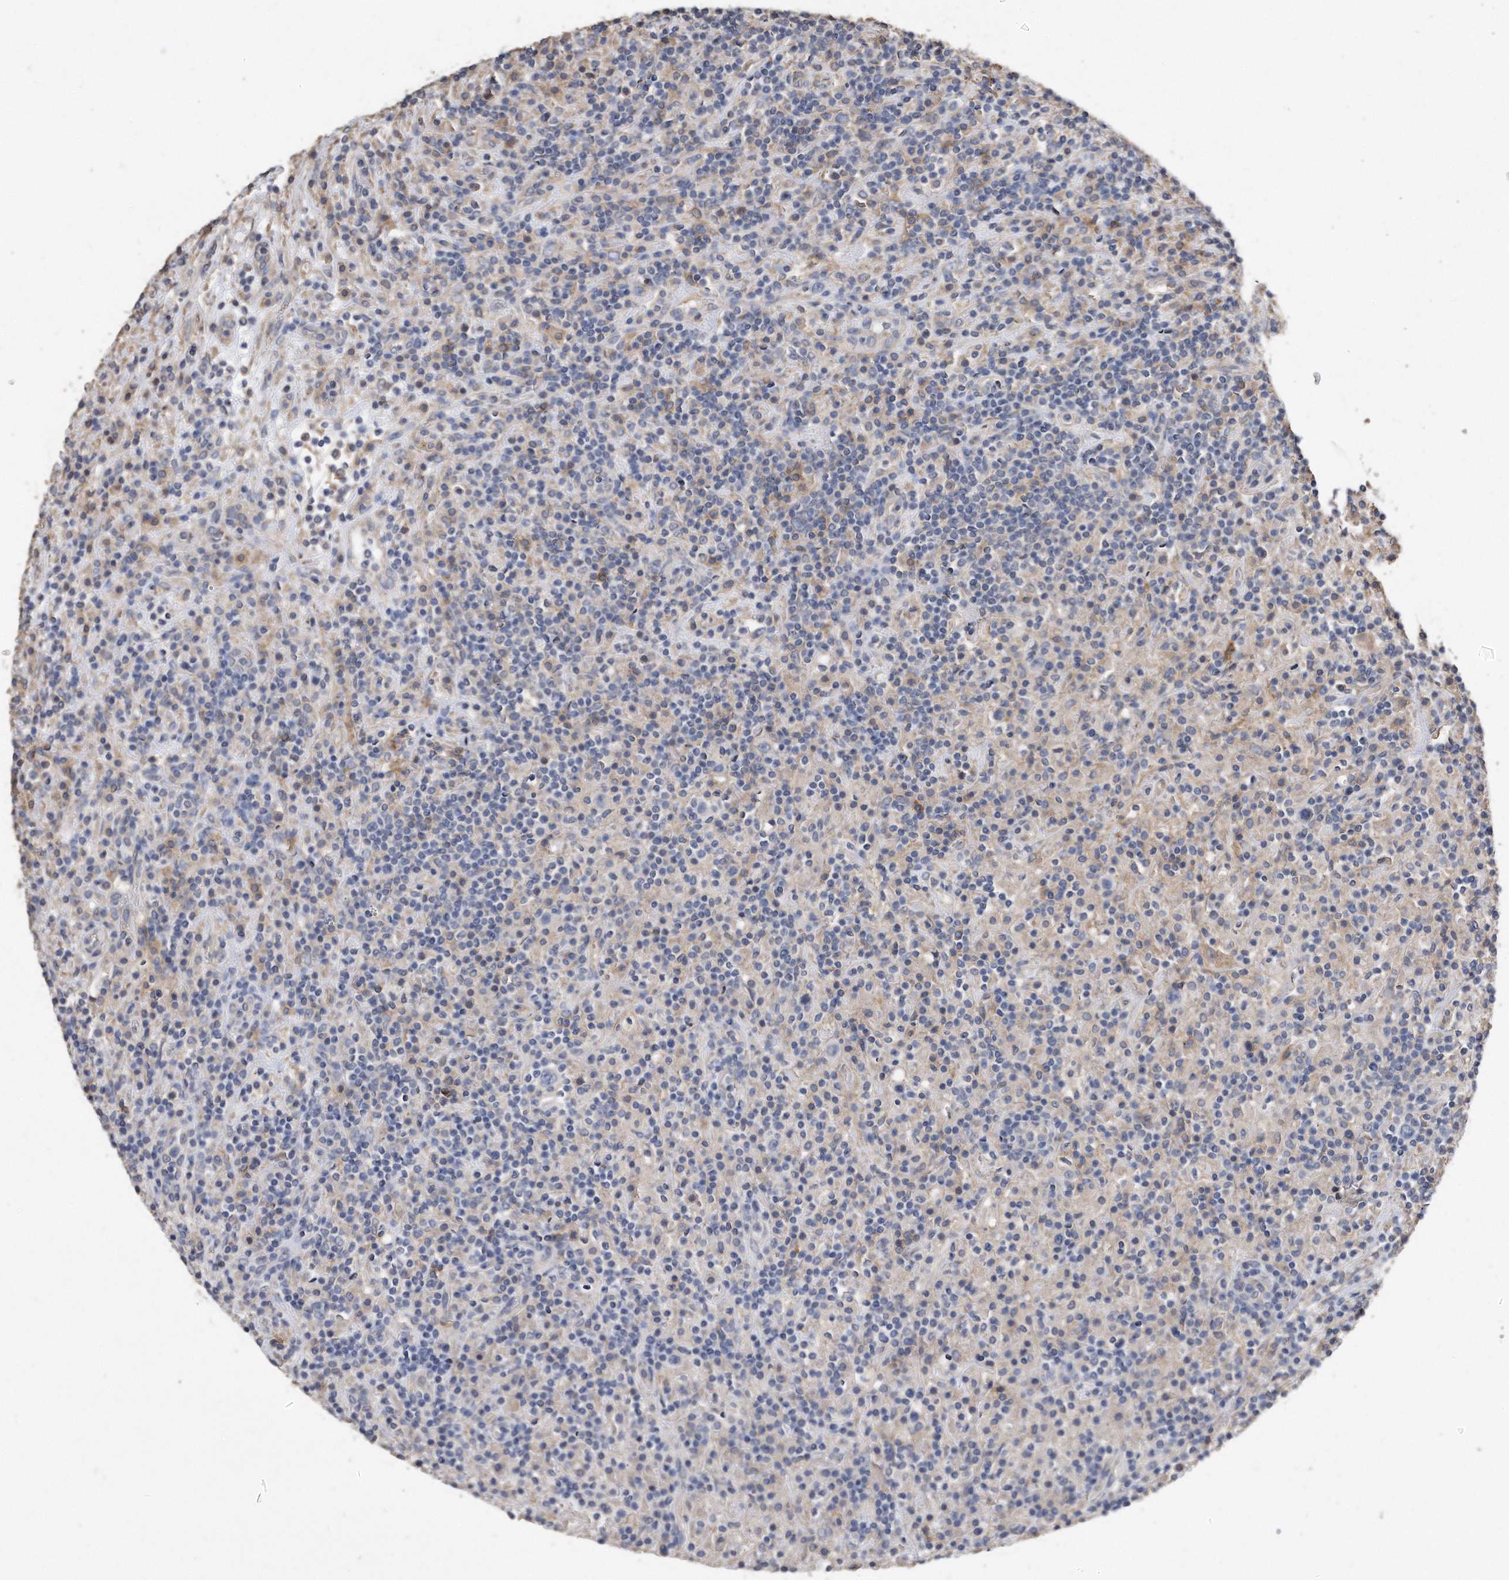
{"staining": {"intensity": "negative", "quantity": "none", "location": "none"}, "tissue": "lymphoma", "cell_type": "Tumor cells", "image_type": "cancer", "snomed": [{"axis": "morphology", "description": "Hodgkin's disease, NOS"}, {"axis": "topography", "description": "Lymph node"}], "caption": "IHC histopathology image of neoplastic tissue: Hodgkin's disease stained with DAB shows no significant protein staining in tumor cells.", "gene": "CDCP1", "patient": {"sex": "male", "age": 70}}